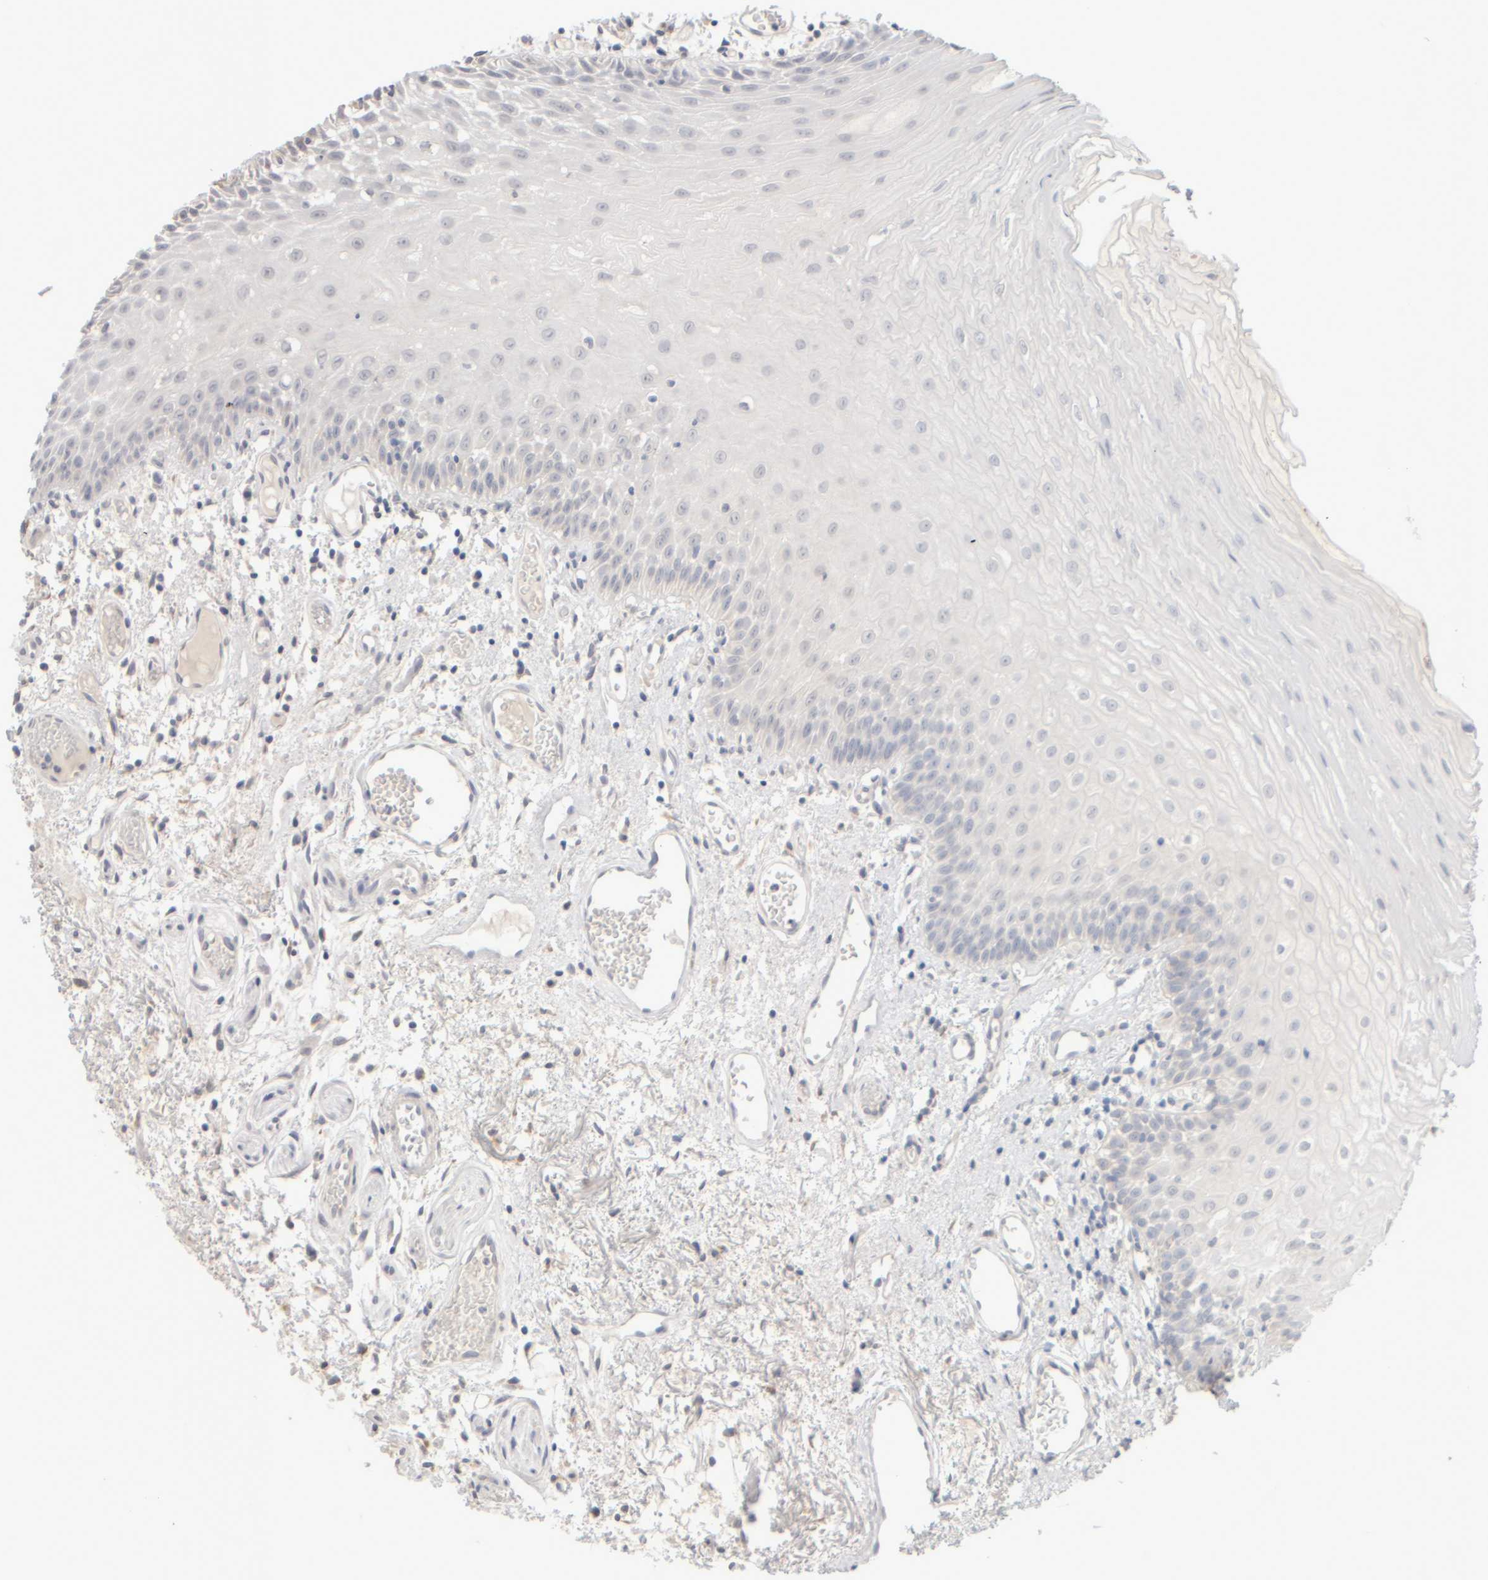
{"staining": {"intensity": "negative", "quantity": "none", "location": "none"}, "tissue": "oral mucosa", "cell_type": "Squamous epithelial cells", "image_type": "normal", "snomed": [{"axis": "morphology", "description": "Normal tissue, NOS"}, {"axis": "topography", "description": "Oral tissue"}], "caption": "Histopathology image shows no protein staining in squamous epithelial cells of benign oral mucosa.", "gene": "ZNF112", "patient": {"sex": "male", "age": 52}}